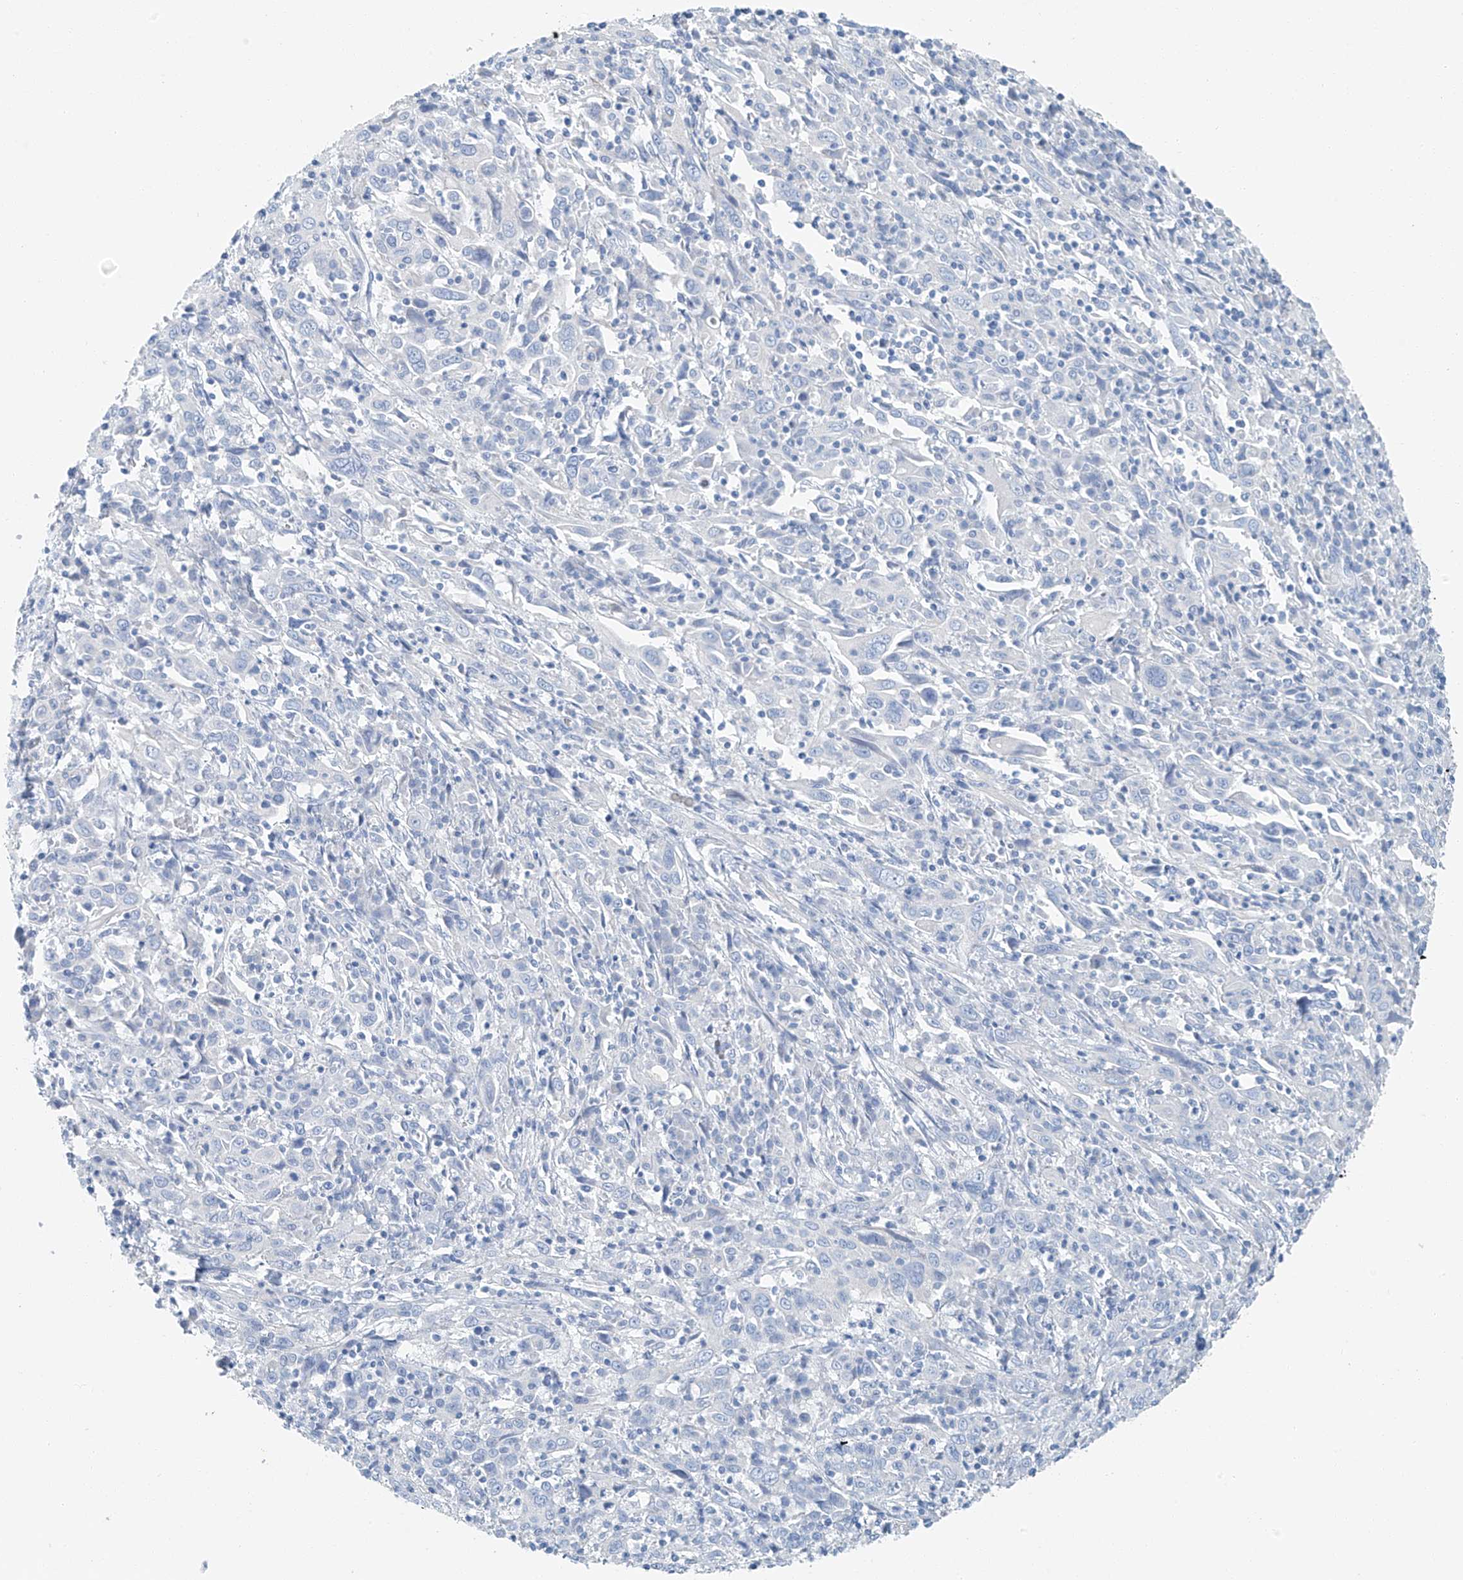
{"staining": {"intensity": "negative", "quantity": "none", "location": "none"}, "tissue": "cervical cancer", "cell_type": "Tumor cells", "image_type": "cancer", "snomed": [{"axis": "morphology", "description": "Squamous cell carcinoma, NOS"}, {"axis": "topography", "description": "Cervix"}], "caption": "Cervical squamous cell carcinoma was stained to show a protein in brown. There is no significant staining in tumor cells.", "gene": "C1orf87", "patient": {"sex": "female", "age": 46}}